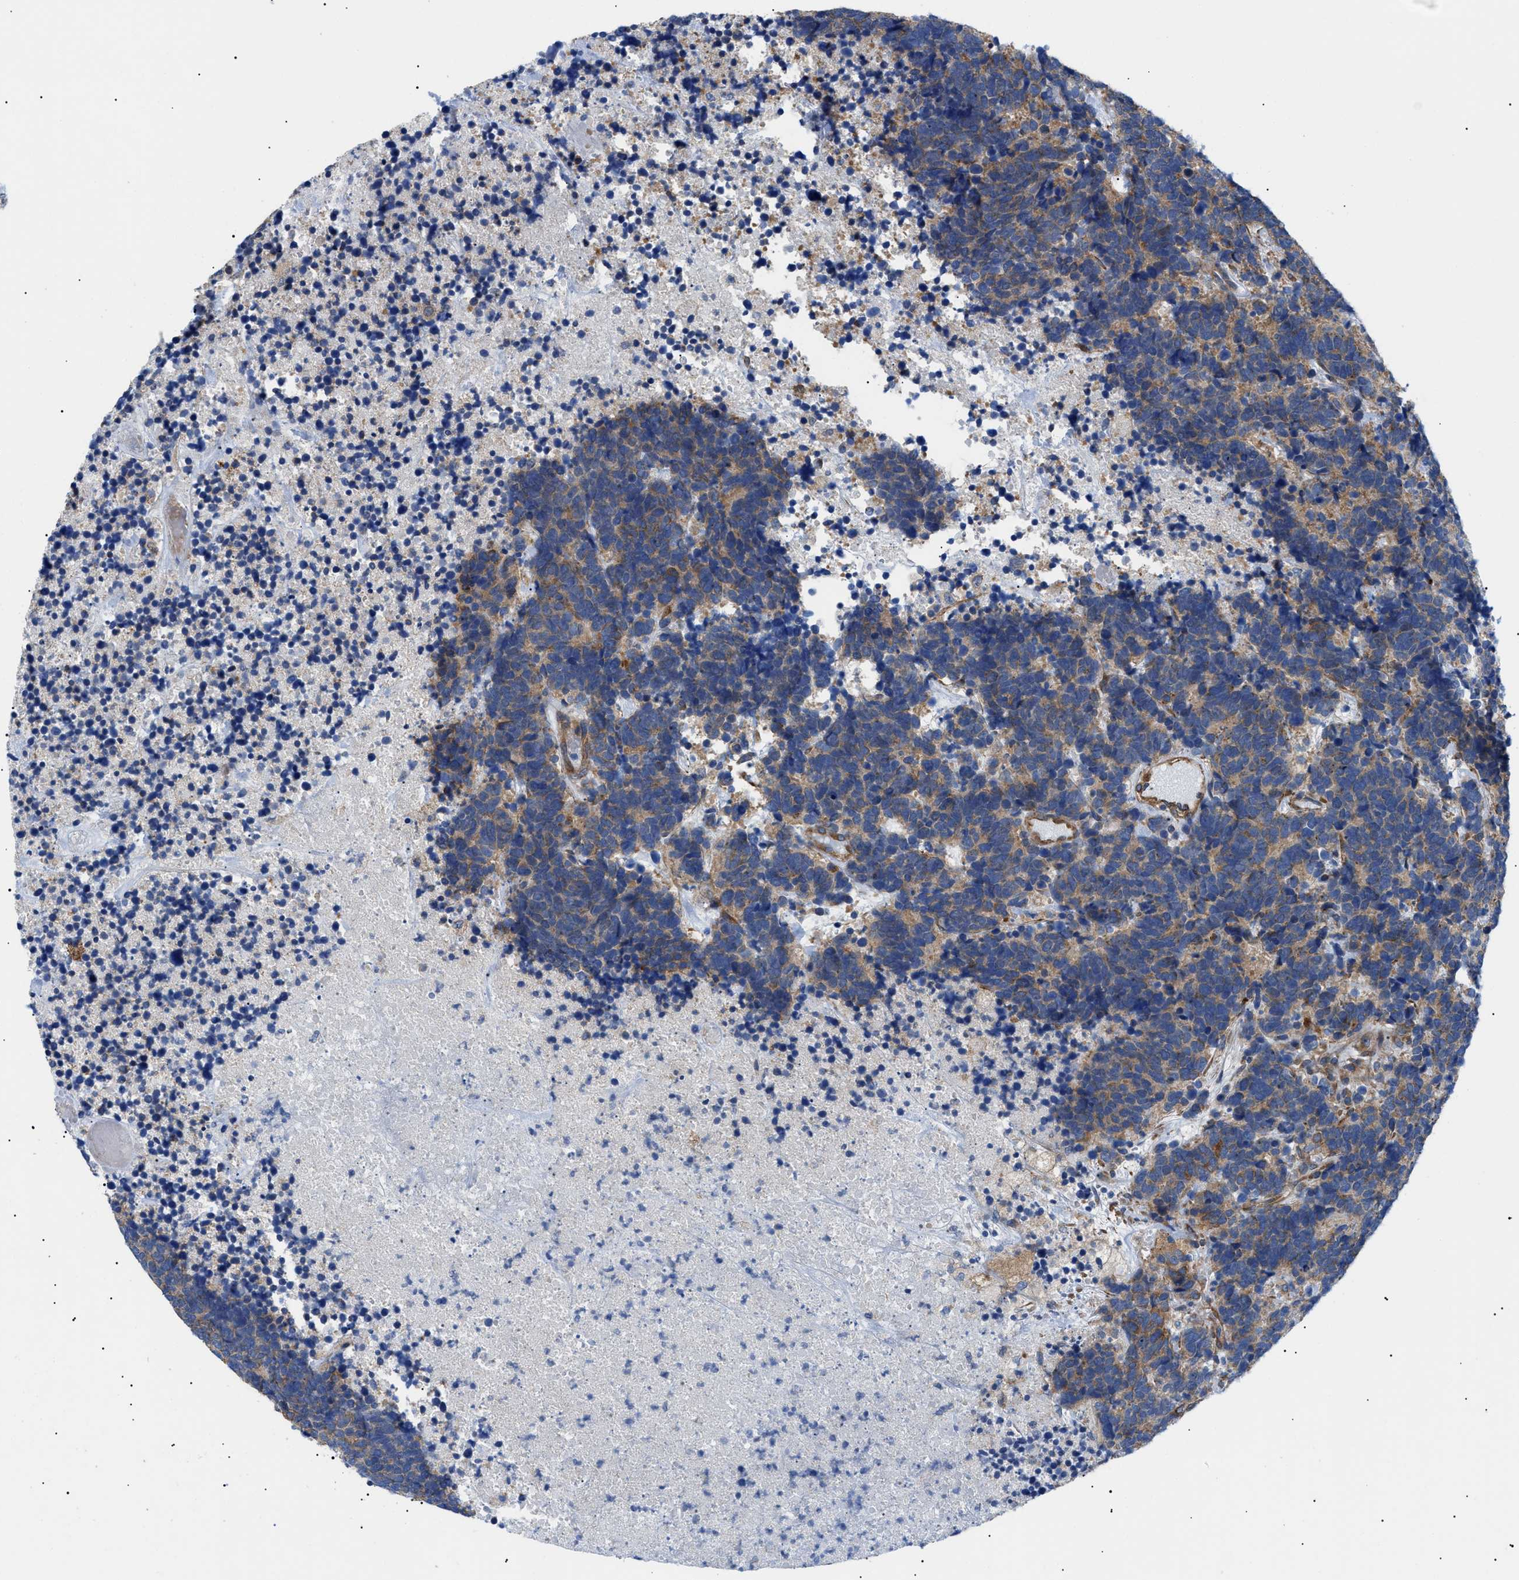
{"staining": {"intensity": "weak", "quantity": ">75%", "location": "cytoplasmic/membranous"}, "tissue": "carcinoid", "cell_type": "Tumor cells", "image_type": "cancer", "snomed": [{"axis": "morphology", "description": "Carcinoma, NOS"}, {"axis": "morphology", "description": "Carcinoid, malignant, NOS"}, {"axis": "topography", "description": "Urinary bladder"}], "caption": "Weak cytoplasmic/membranous staining is seen in approximately >75% of tumor cells in carcinoma. (brown staining indicates protein expression, while blue staining denotes nuclei).", "gene": "HSPB8", "patient": {"sex": "male", "age": 57}}